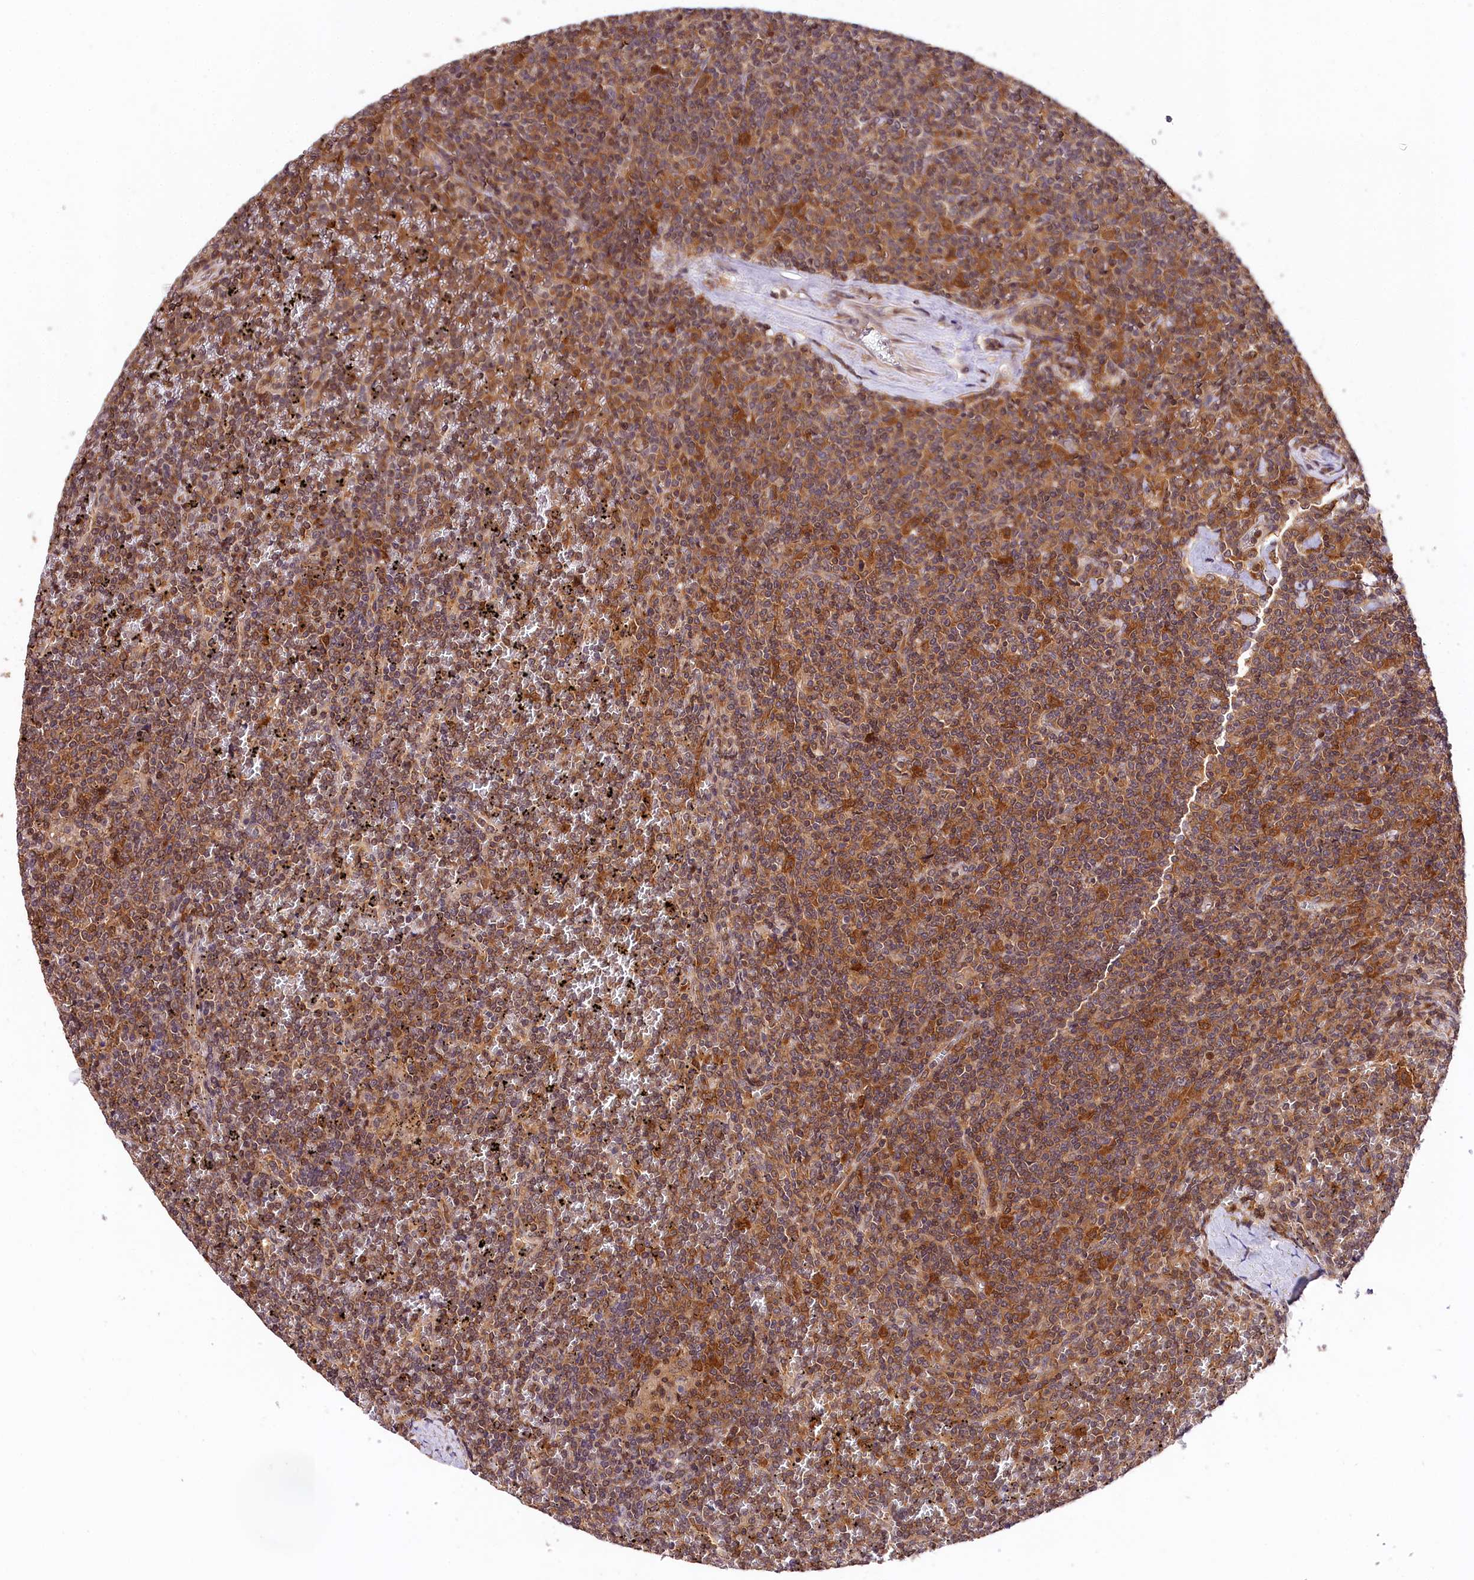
{"staining": {"intensity": "moderate", "quantity": ">75%", "location": "cytoplasmic/membranous"}, "tissue": "lymphoma", "cell_type": "Tumor cells", "image_type": "cancer", "snomed": [{"axis": "morphology", "description": "Malignant lymphoma, non-Hodgkin's type, Low grade"}, {"axis": "topography", "description": "Spleen"}], "caption": "Moderate cytoplasmic/membranous positivity is seen in about >75% of tumor cells in lymphoma.", "gene": "CHORDC1", "patient": {"sex": "female", "age": 19}}